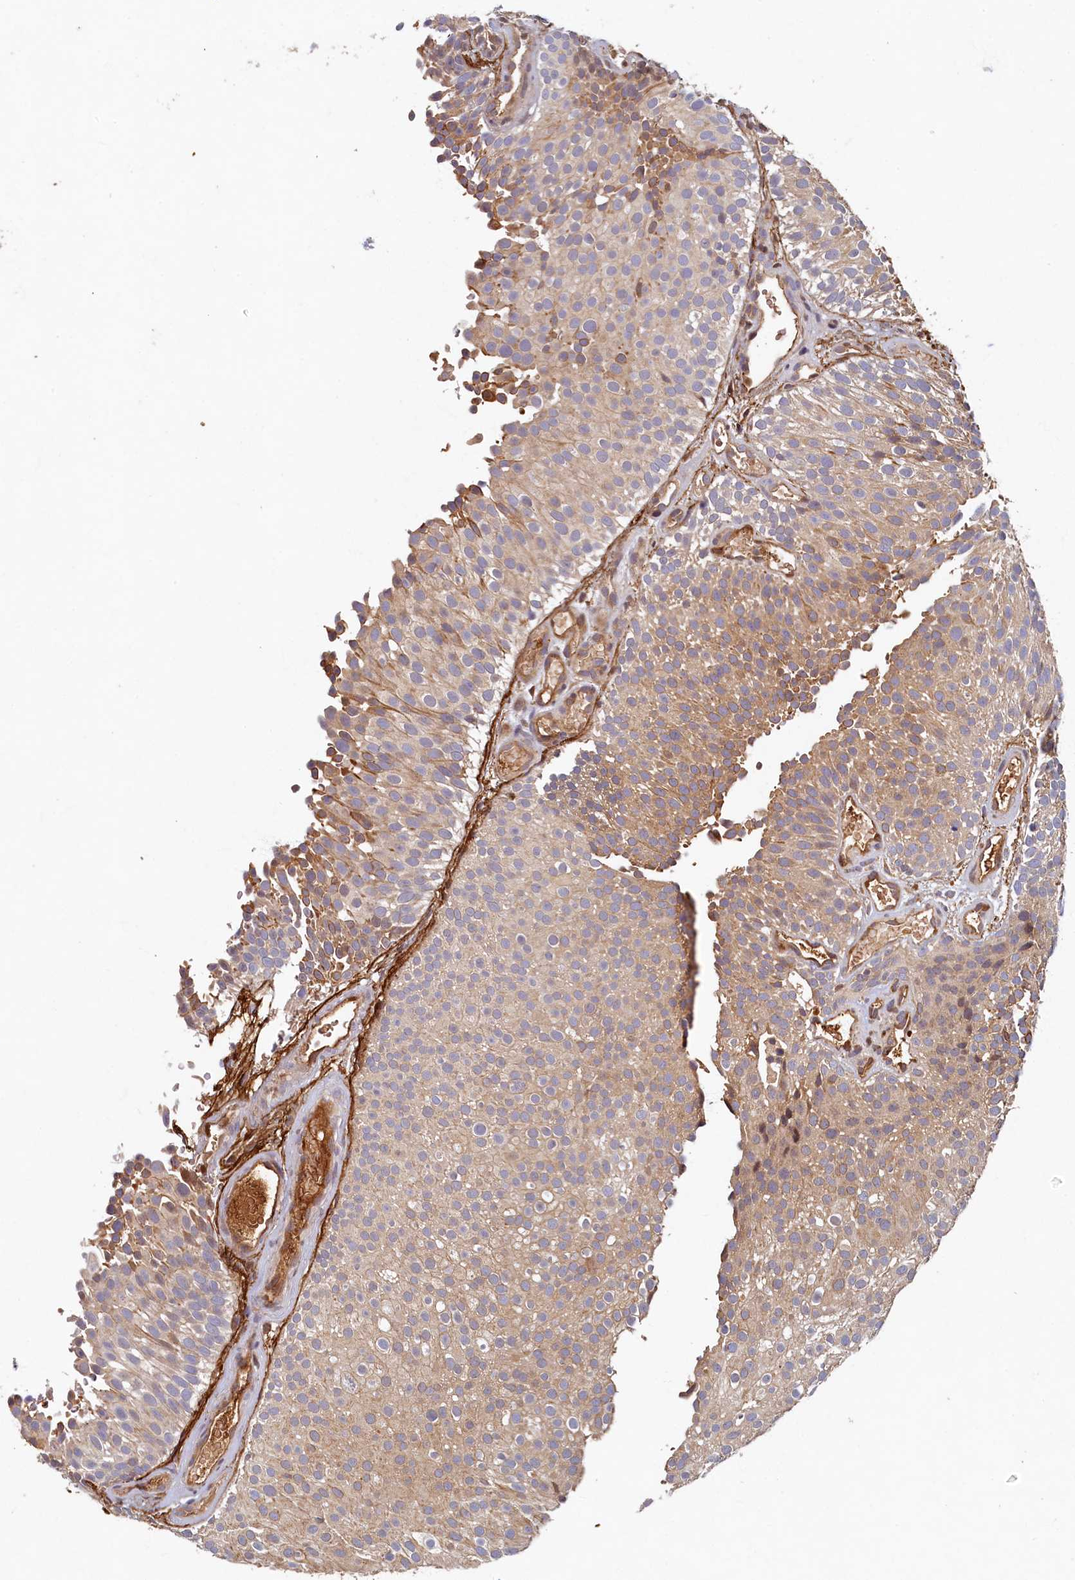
{"staining": {"intensity": "moderate", "quantity": ">75%", "location": "cytoplasmic/membranous"}, "tissue": "urothelial cancer", "cell_type": "Tumor cells", "image_type": "cancer", "snomed": [{"axis": "morphology", "description": "Urothelial carcinoma, Low grade"}, {"axis": "topography", "description": "Urinary bladder"}], "caption": "Immunohistochemistry histopathology image of neoplastic tissue: human urothelial cancer stained using immunohistochemistry (IHC) shows medium levels of moderate protein expression localized specifically in the cytoplasmic/membranous of tumor cells, appearing as a cytoplasmic/membranous brown color.", "gene": "LCMT2", "patient": {"sex": "male", "age": 78}}